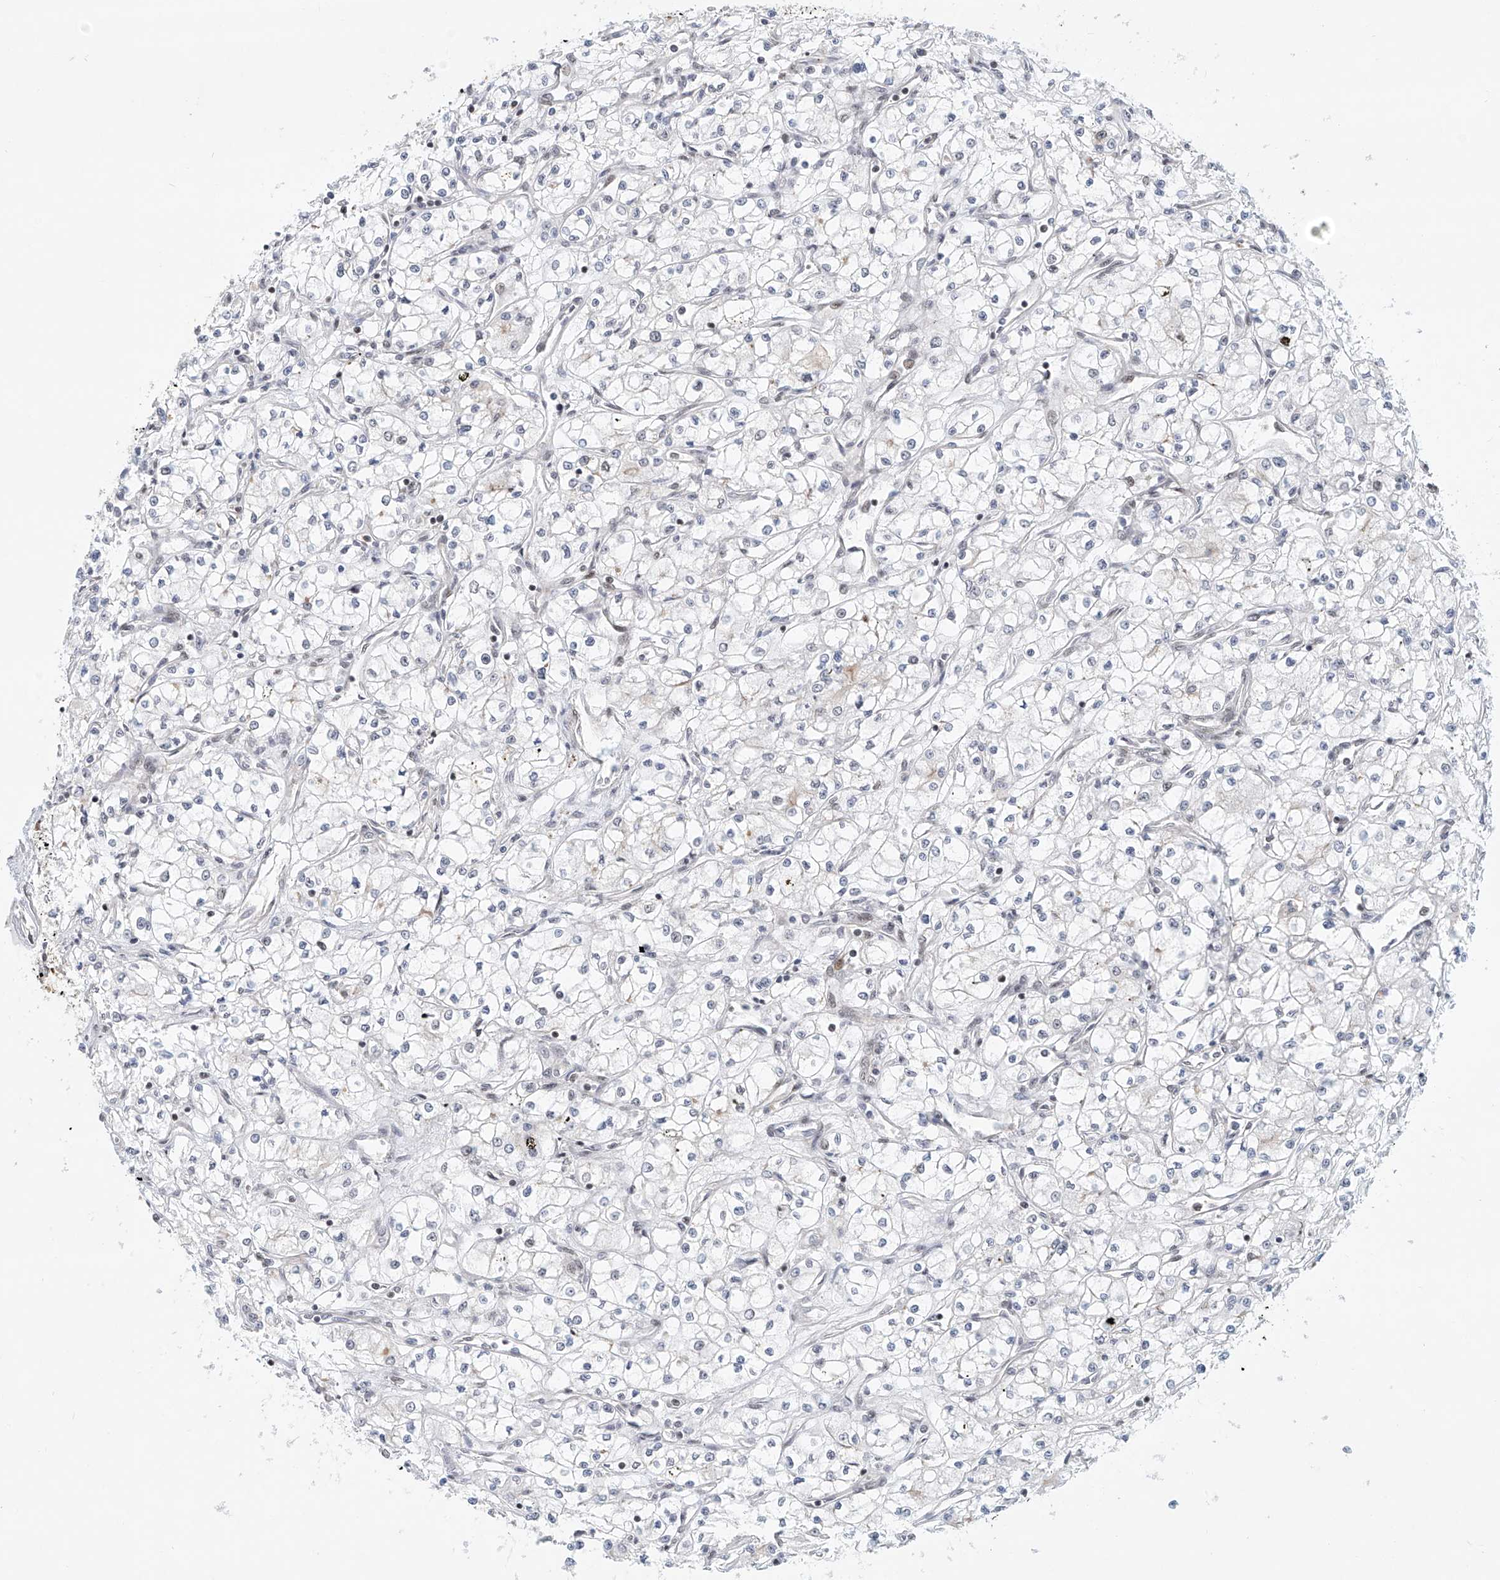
{"staining": {"intensity": "negative", "quantity": "none", "location": "none"}, "tissue": "renal cancer", "cell_type": "Tumor cells", "image_type": "cancer", "snomed": [{"axis": "morphology", "description": "Adenocarcinoma, NOS"}, {"axis": "topography", "description": "Kidney"}], "caption": "The immunohistochemistry (IHC) micrograph has no significant staining in tumor cells of renal cancer tissue.", "gene": "ZNF470", "patient": {"sex": "male", "age": 59}}